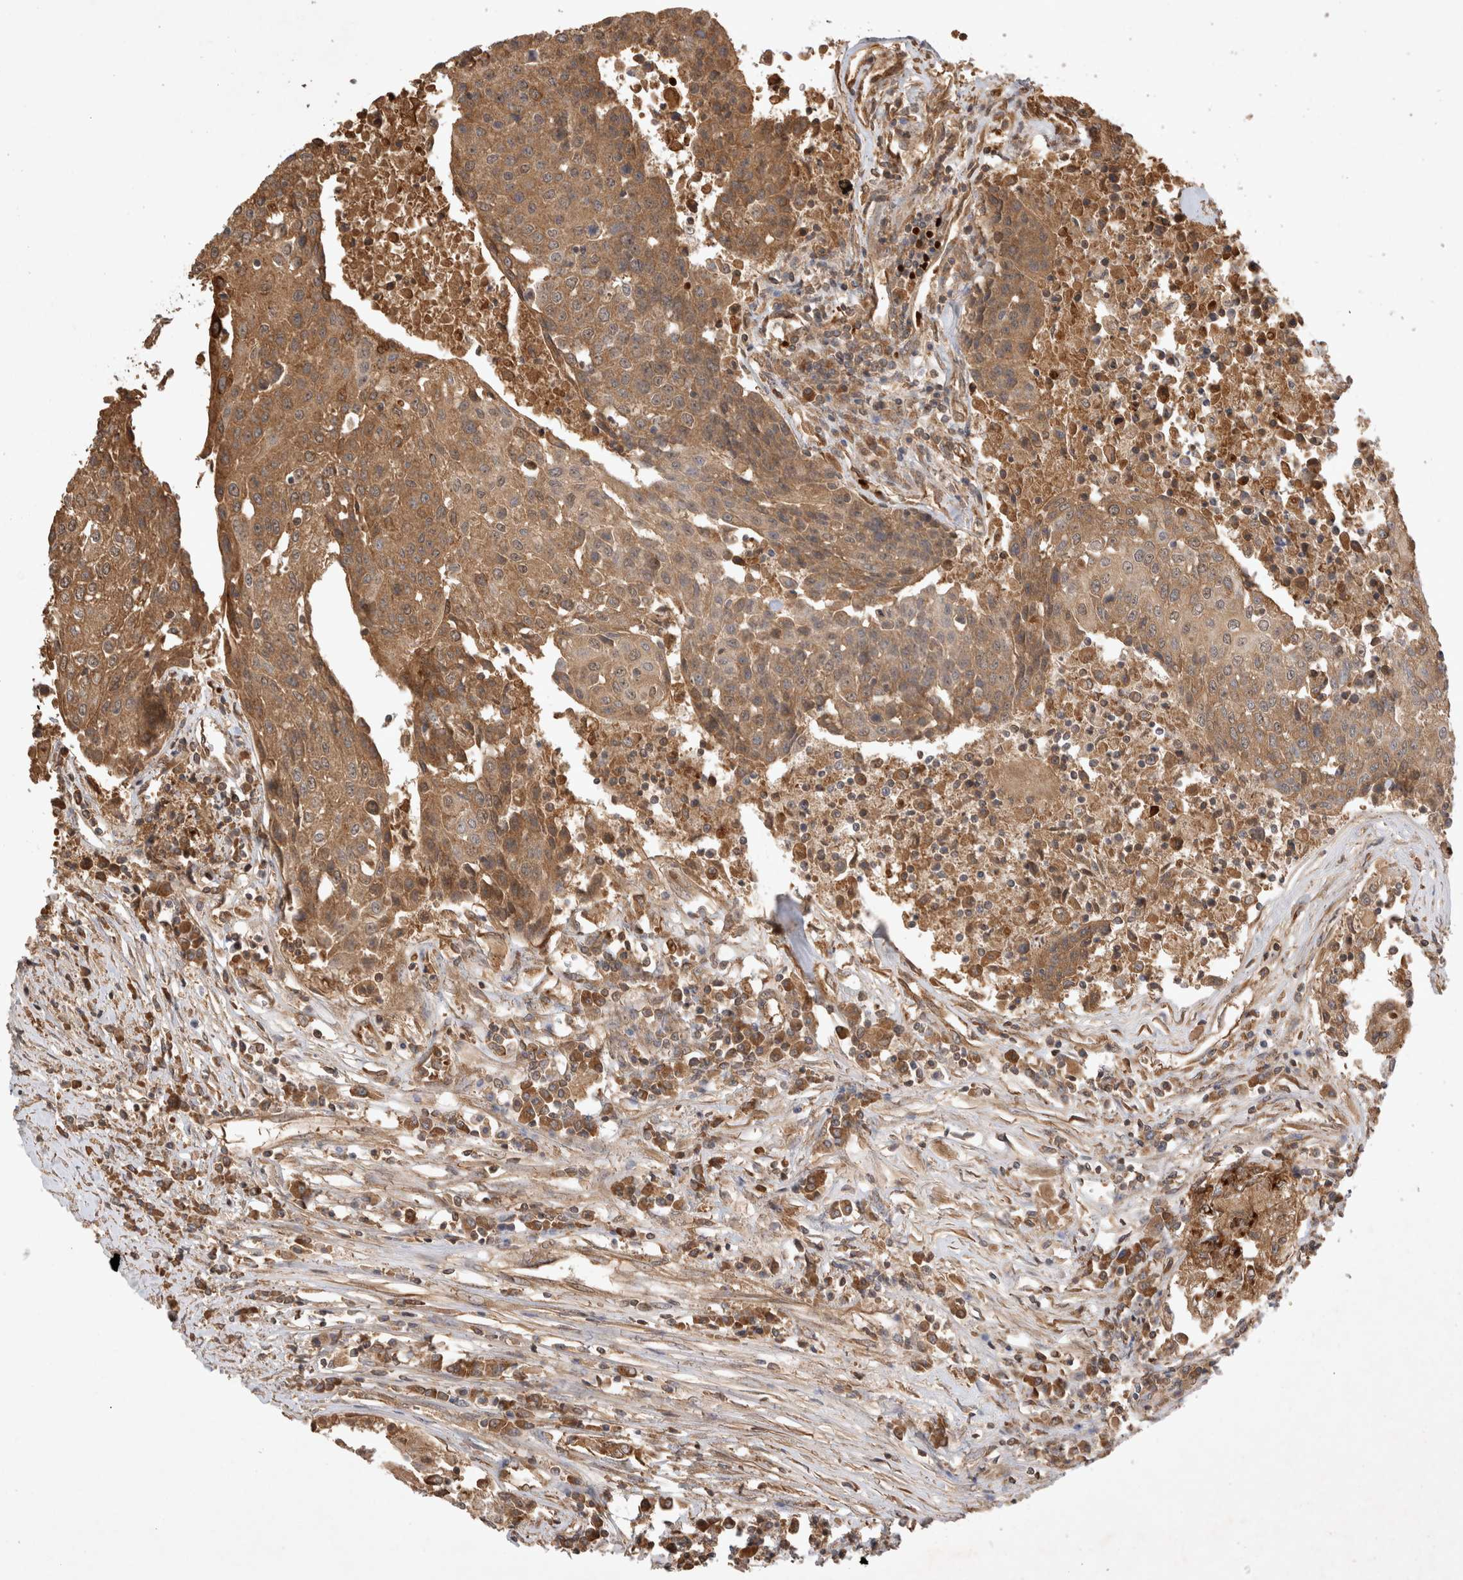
{"staining": {"intensity": "moderate", "quantity": ">75%", "location": "cytoplasmic/membranous"}, "tissue": "urothelial cancer", "cell_type": "Tumor cells", "image_type": "cancer", "snomed": [{"axis": "morphology", "description": "Urothelial carcinoma, High grade"}, {"axis": "topography", "description": "Urinary bladder"}], "caption": "Immunohistochemistry micrograph of neoplastic tissue: human urothelial cancer stained using immunohistochemistry reveals medium levels of moderate protein expression localized specifically in the cytoplasmic/membranous of tumor cells, appearing as a cytoplasmic/membranous brown color.", "gene": "FAM221A", "patient": {"sex": "female", "age": 85}}